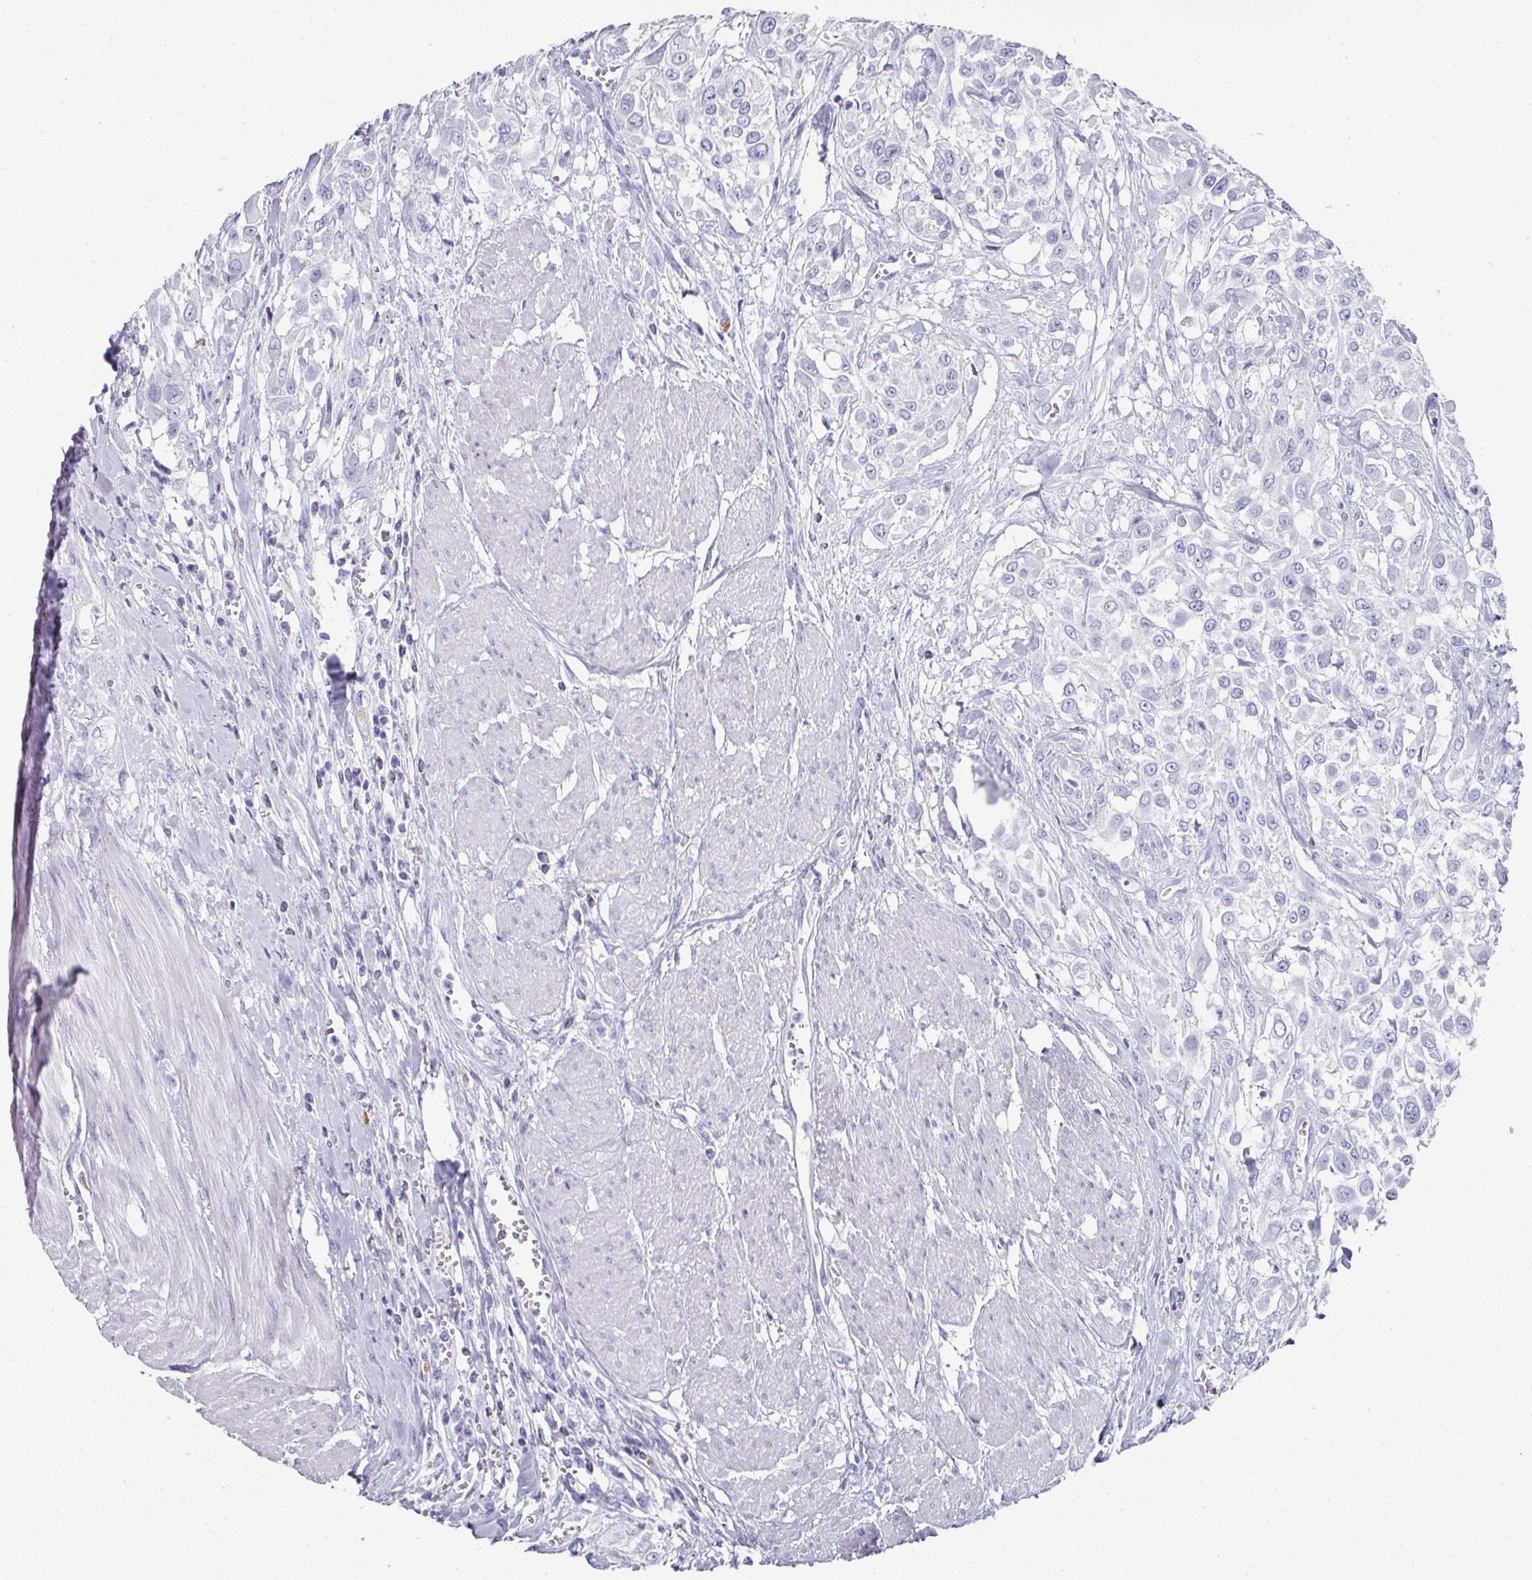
{"staining": {"intensity": "negative", "quantity": "none", "location": "none"}, "tissue": "urothelial cancer", "cell_type": "Tumor cells", "image_type": "cancer", "snomed": [{"axis": "morphology", "description": "Urothelial carcinoma, High grade"}, {"axis": "topography", "description": "Urinary bladder"}], "caption": "This is an IHC histopathology image of urothelial cancer. There is no expression in tumor cells.", "gene": "SETBP1", "patient": {"sex": "male", "age": 57}}